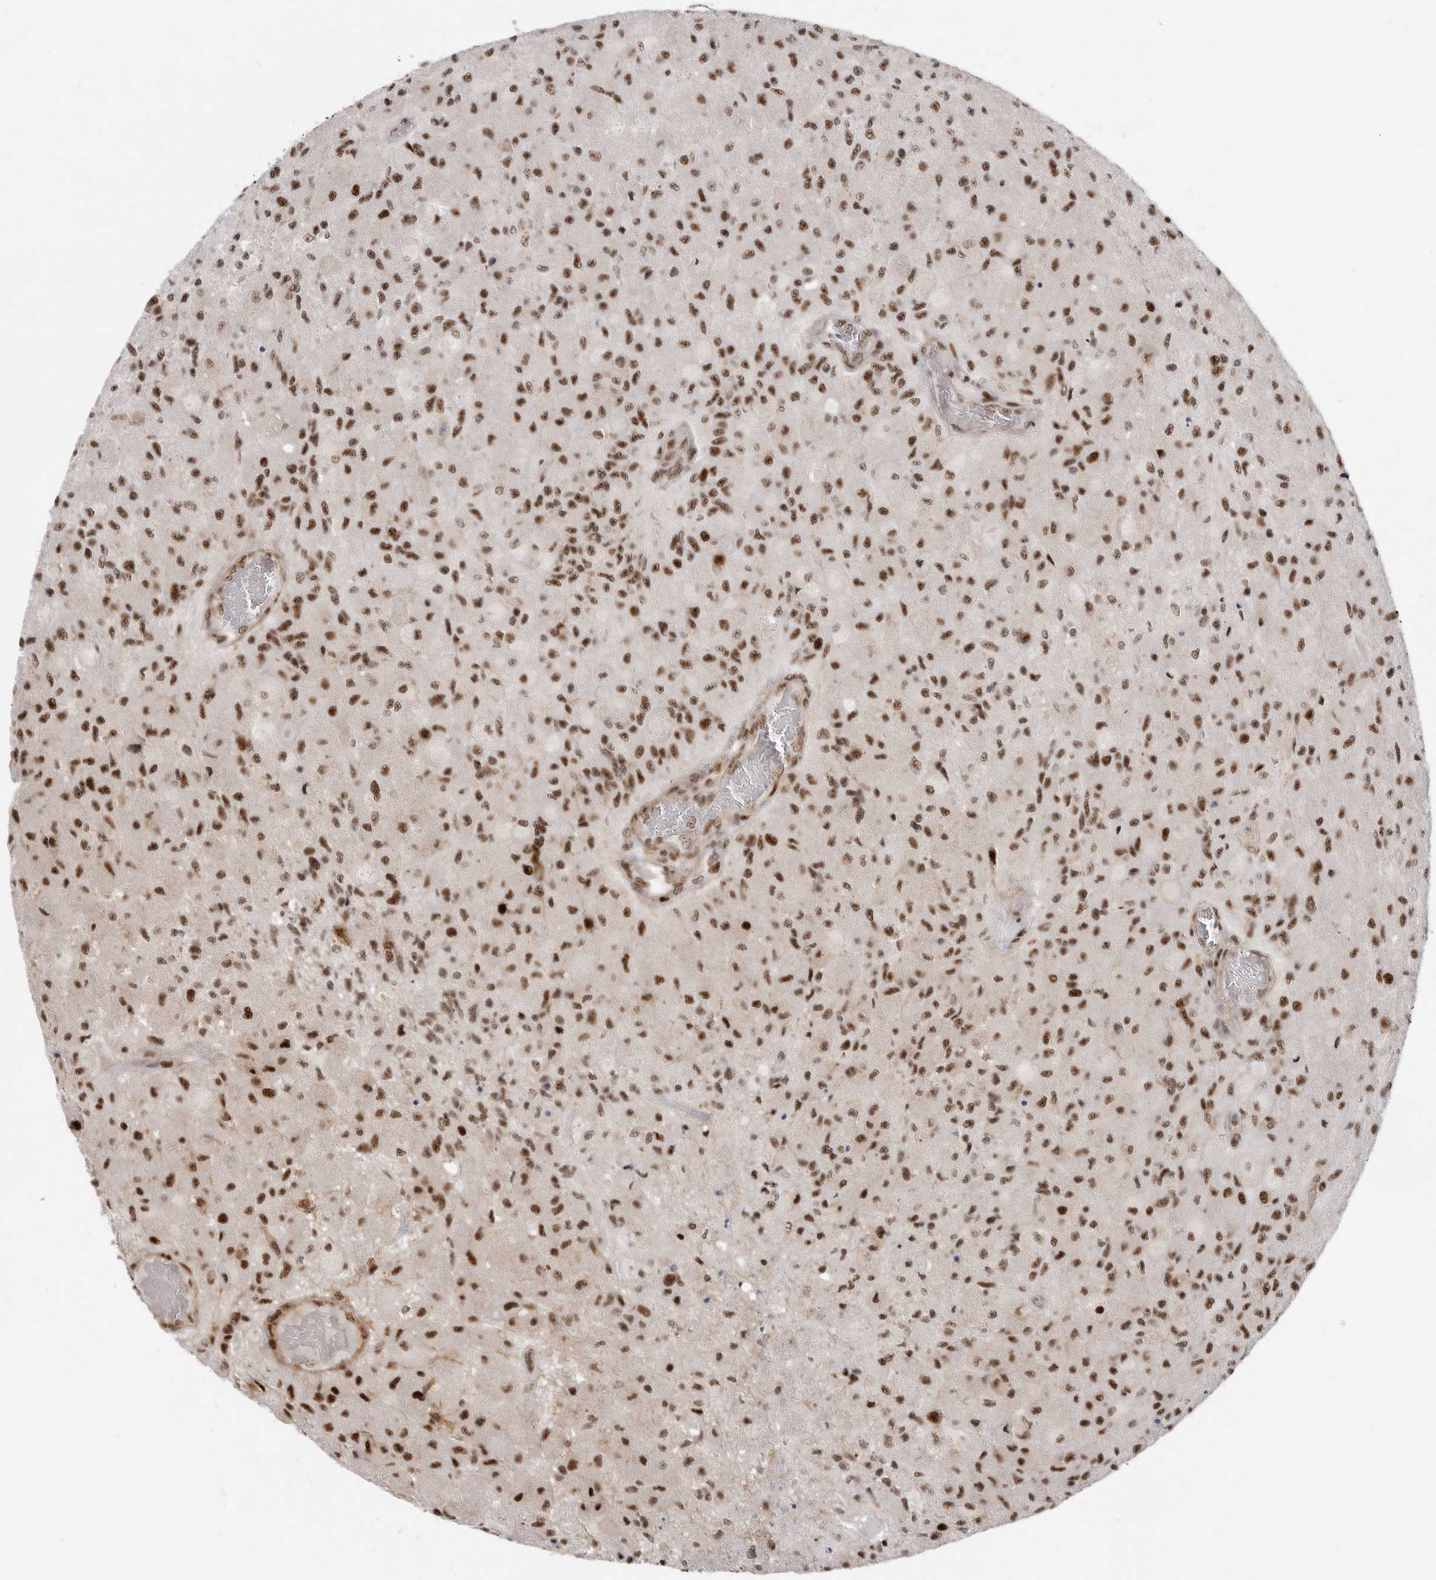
{"staining": {"intensity": "strong", "quantity": ">75%", "location": "nuclear"}, "tissue": "glioma", "cell_type": "Tumor cells", "image_type": "cancer", "snomed": [{"axis": "morphology", "description": "Normal tissue, NOS"}, {"axis": "morphology", "description": "Glioma, malignant, High grade"}, {"axis": "topography", "description": "Cerebral cortex"}], "caption": "A brown stain shows strong nuclear positivity of a protein in human malignant high-grade glioma tumor cells.", "gene": "GPATCH2", "patient": {"sex": "male", "age": 77}}